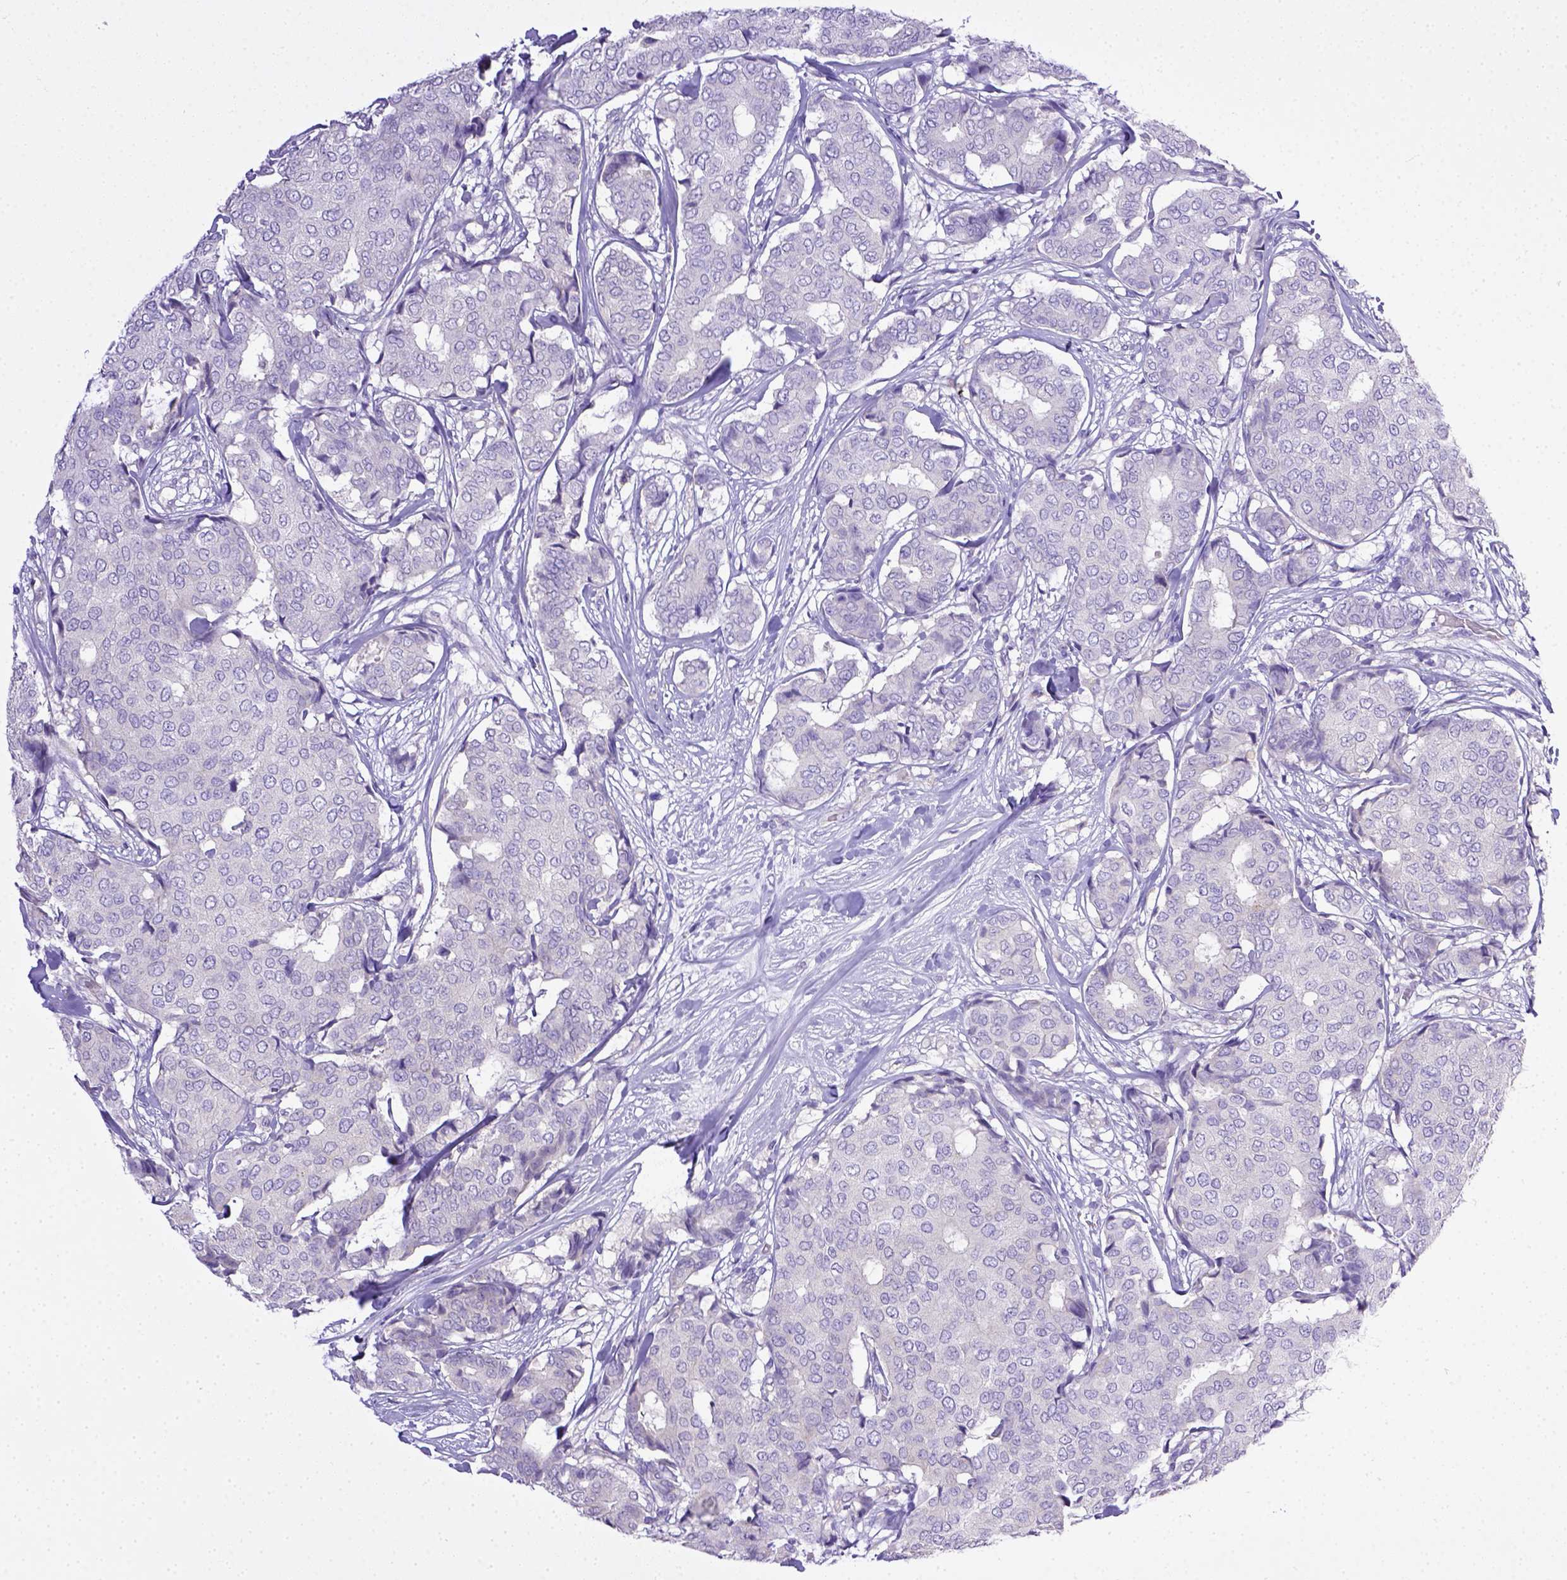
{"staining": {"intensity": "negative", "quantity": "none", "location": "none"}, "tissue": "breast cancer", "cell_type": "Tumor cells", "image_type": "cancer", "snomed": [{"axis": "morphology", "description": "Duct carcinoma"}, {"axis": "topography", "description": "Breast"}], "caption": "A photomicrograph of human infiltrating ductal carcinoma (breast) is negative for staining in tumor cells. Brightfield microscopy of immunohistochemistry (IHC) stained with DAB (brown) and hematoxylin (blue), captured at high magnification.", "gene": "CD40", "patient": {"sex": "female", "age": 75}}